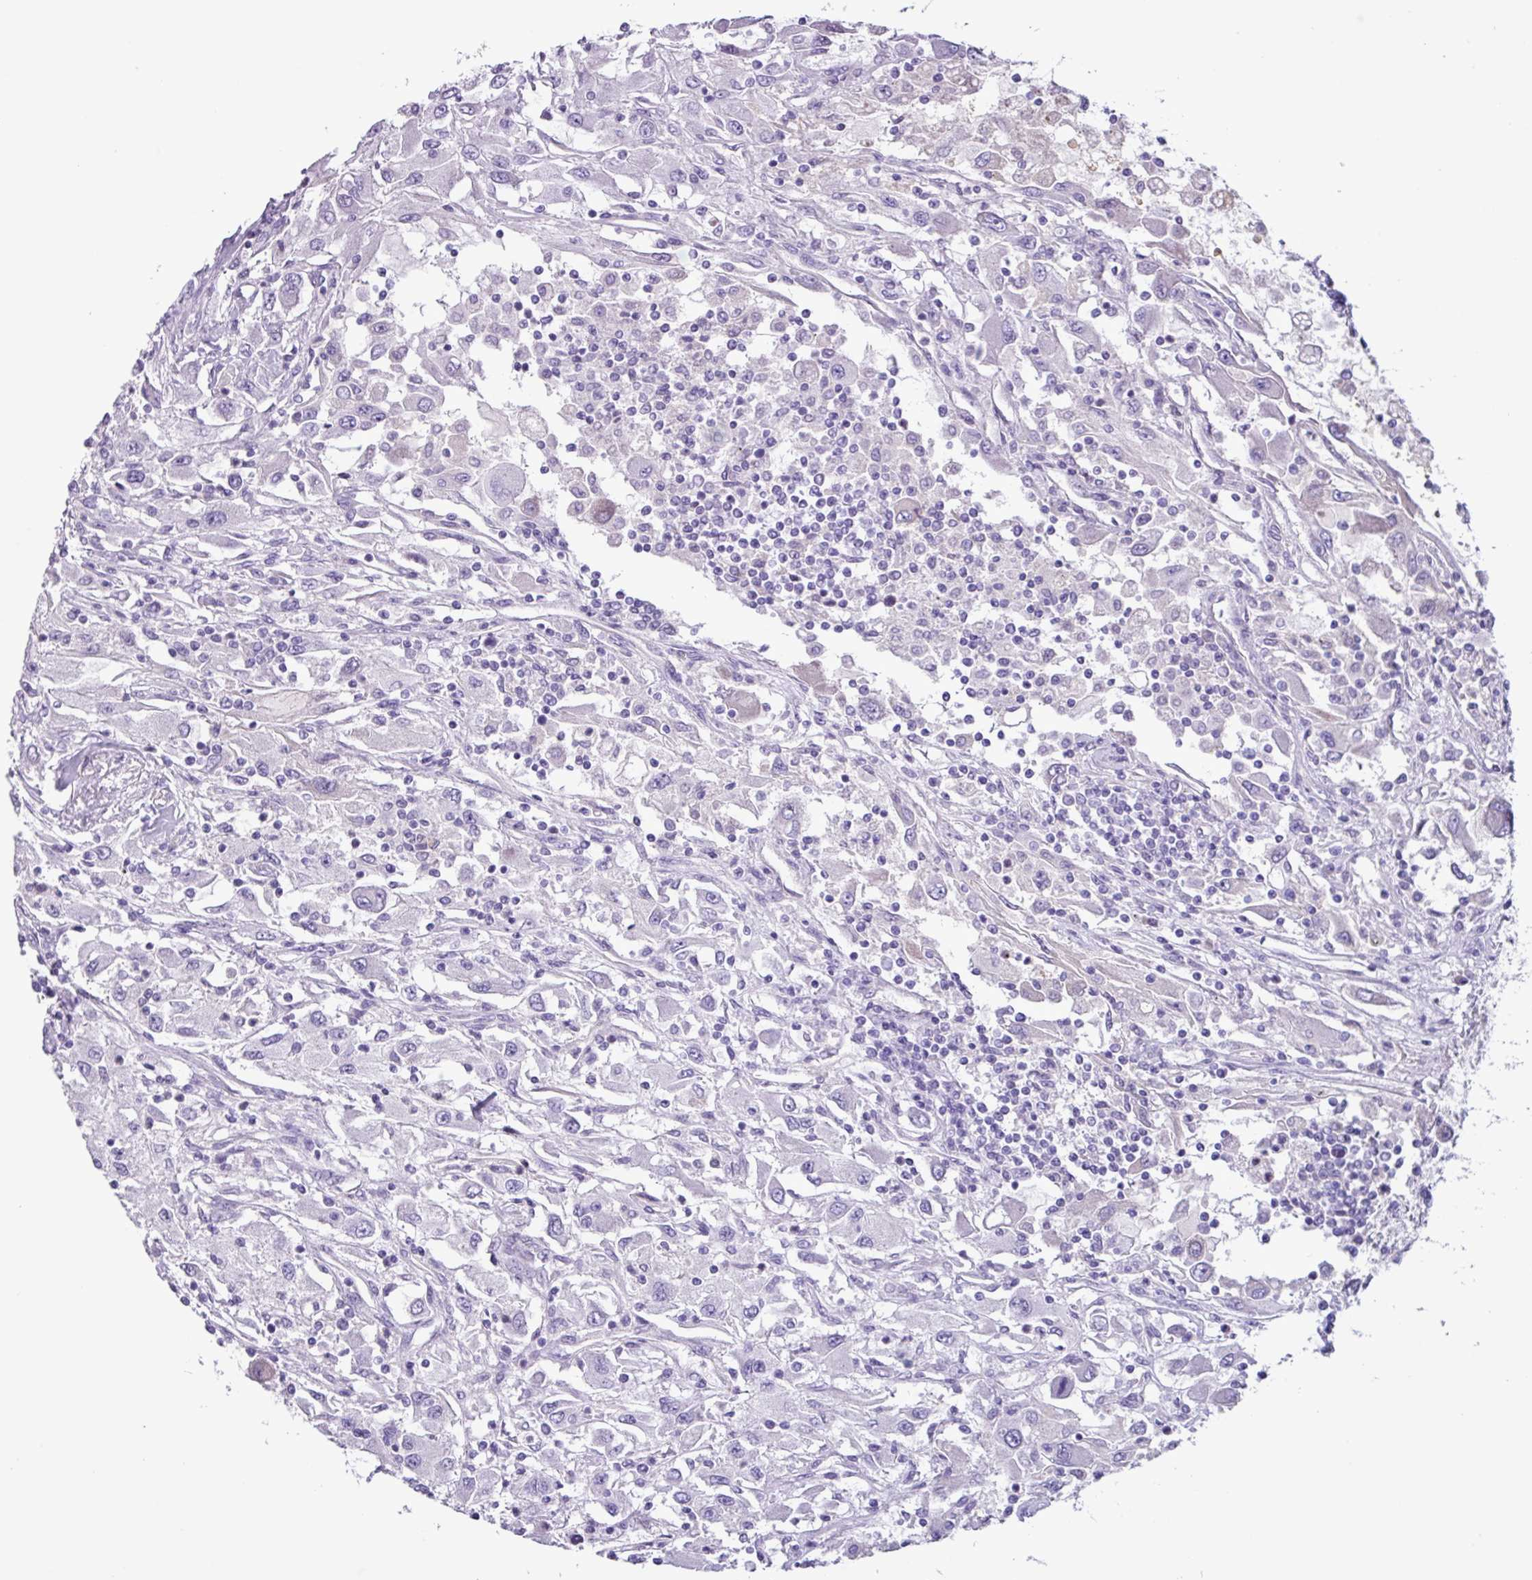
{"staining": {"intensity": "negative", "quantity": "none", "location": "none"}, "tissue": "renal cancer", "cell_type": "Tumor cells", "image_type": "cancer", "snomed": [{"axis": "morphology", "description": "Adenocarcinoma, NOS"}, {"axis": "topography", "description": "Kidney"}], "caption": "This is an immunohistochemistry (IHC) photomicrograph of human renal adenocarcinoma. There is no expression in tumor cells.", "gene": "CYSTM1", "patient": {"sex": "female", "age": 67}}